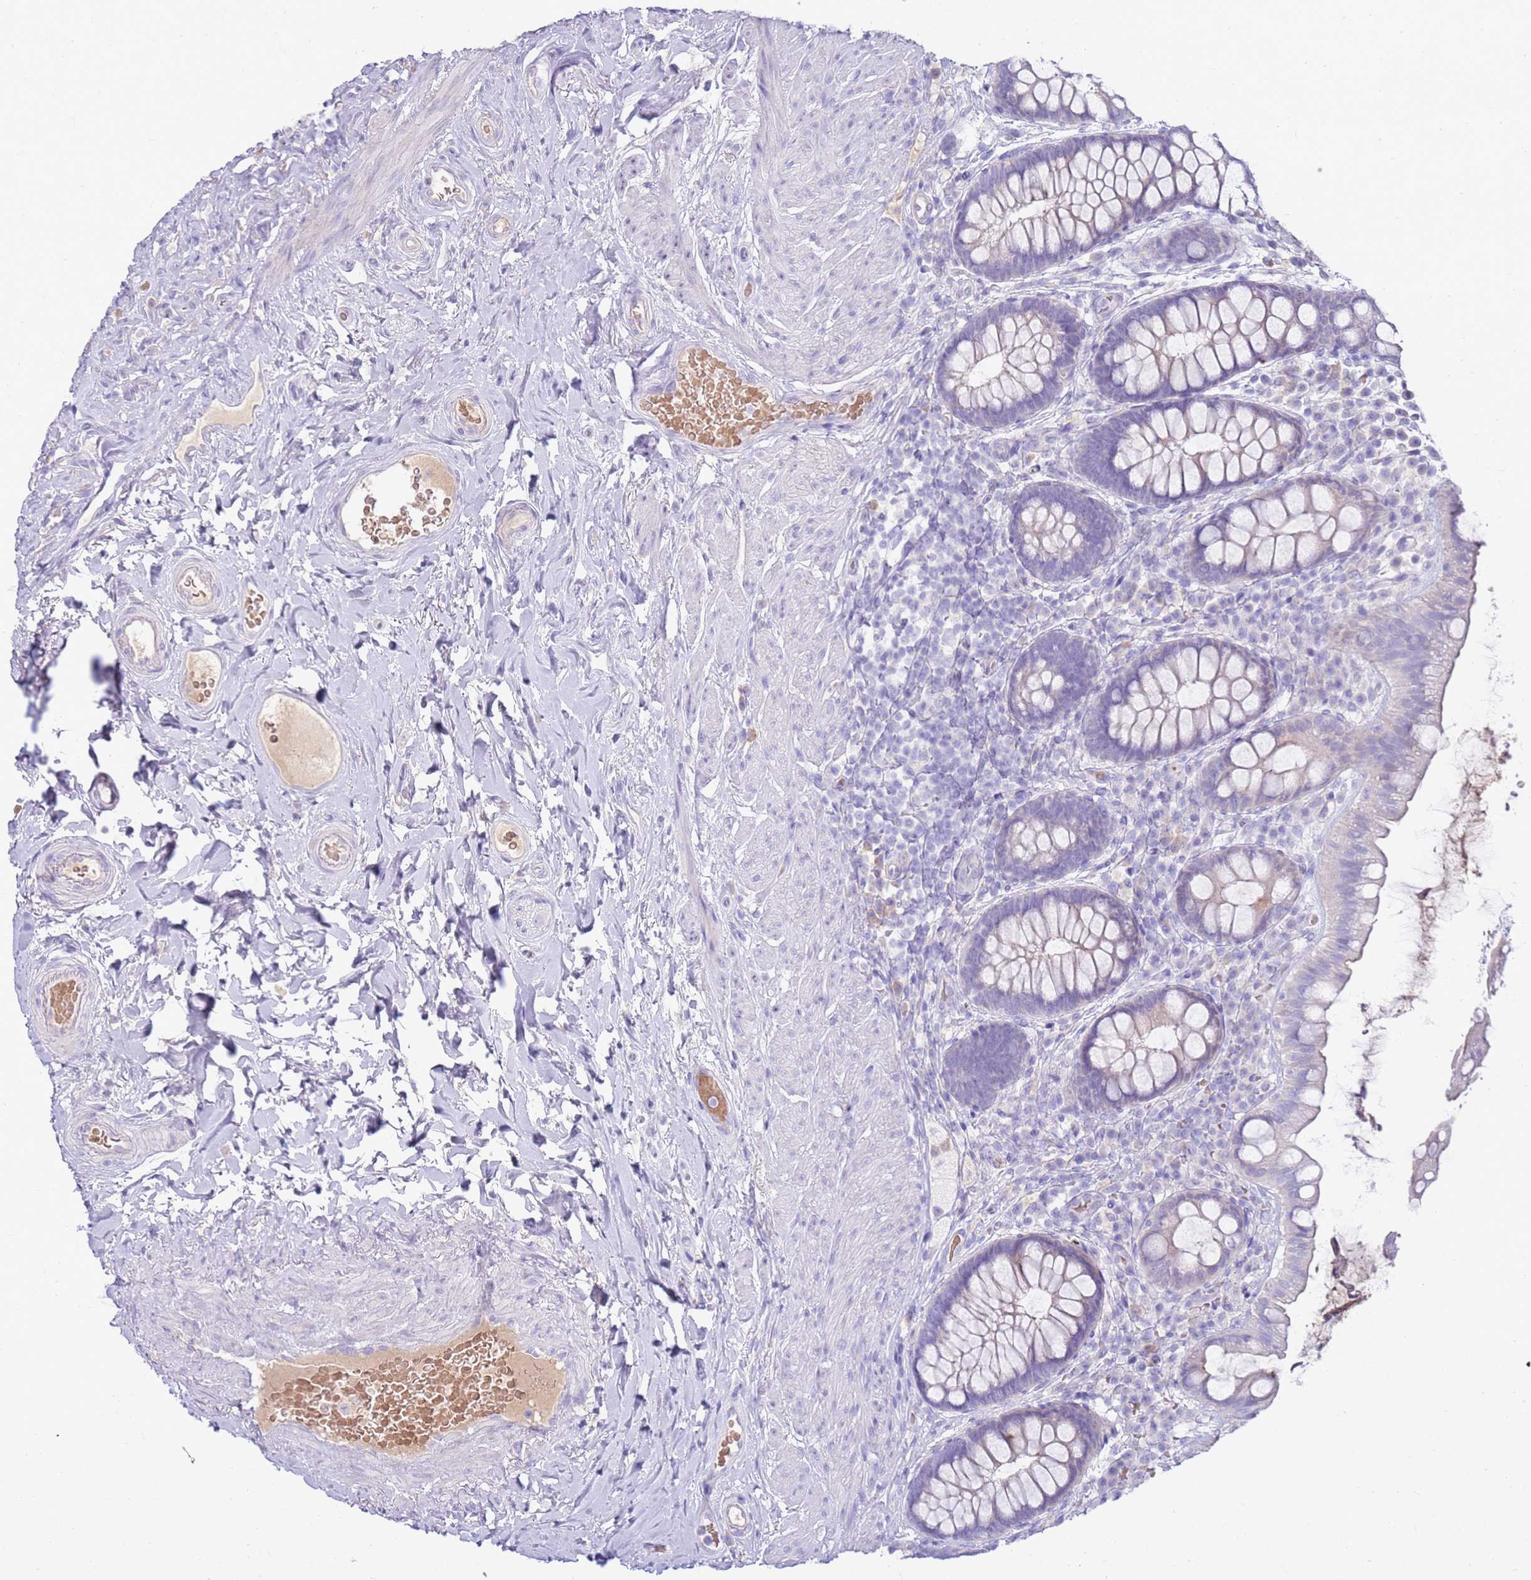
{"staining": {"intensity": "negative", "quantity": "none", "location": "none"}, "tissue": "rectum", "cell_type": "Glandular cells", "image_type": "normal", "snomed": [{"axis": "morphology", "description": "Normal tissue, NOS"}, {"axis": "topography", "description": "Rectum"}, {"axis": "topography", "description": "Peripheral nerve tissue"}], "caption": "High magnification brightfield microscopy of normal rectum stained with DAB (brown) and counterstained with hematoxylin (blue): glandular cells show no significant positivity.", "gene": "EVPLL", "patient": {"sex": "female", "age": 69}}